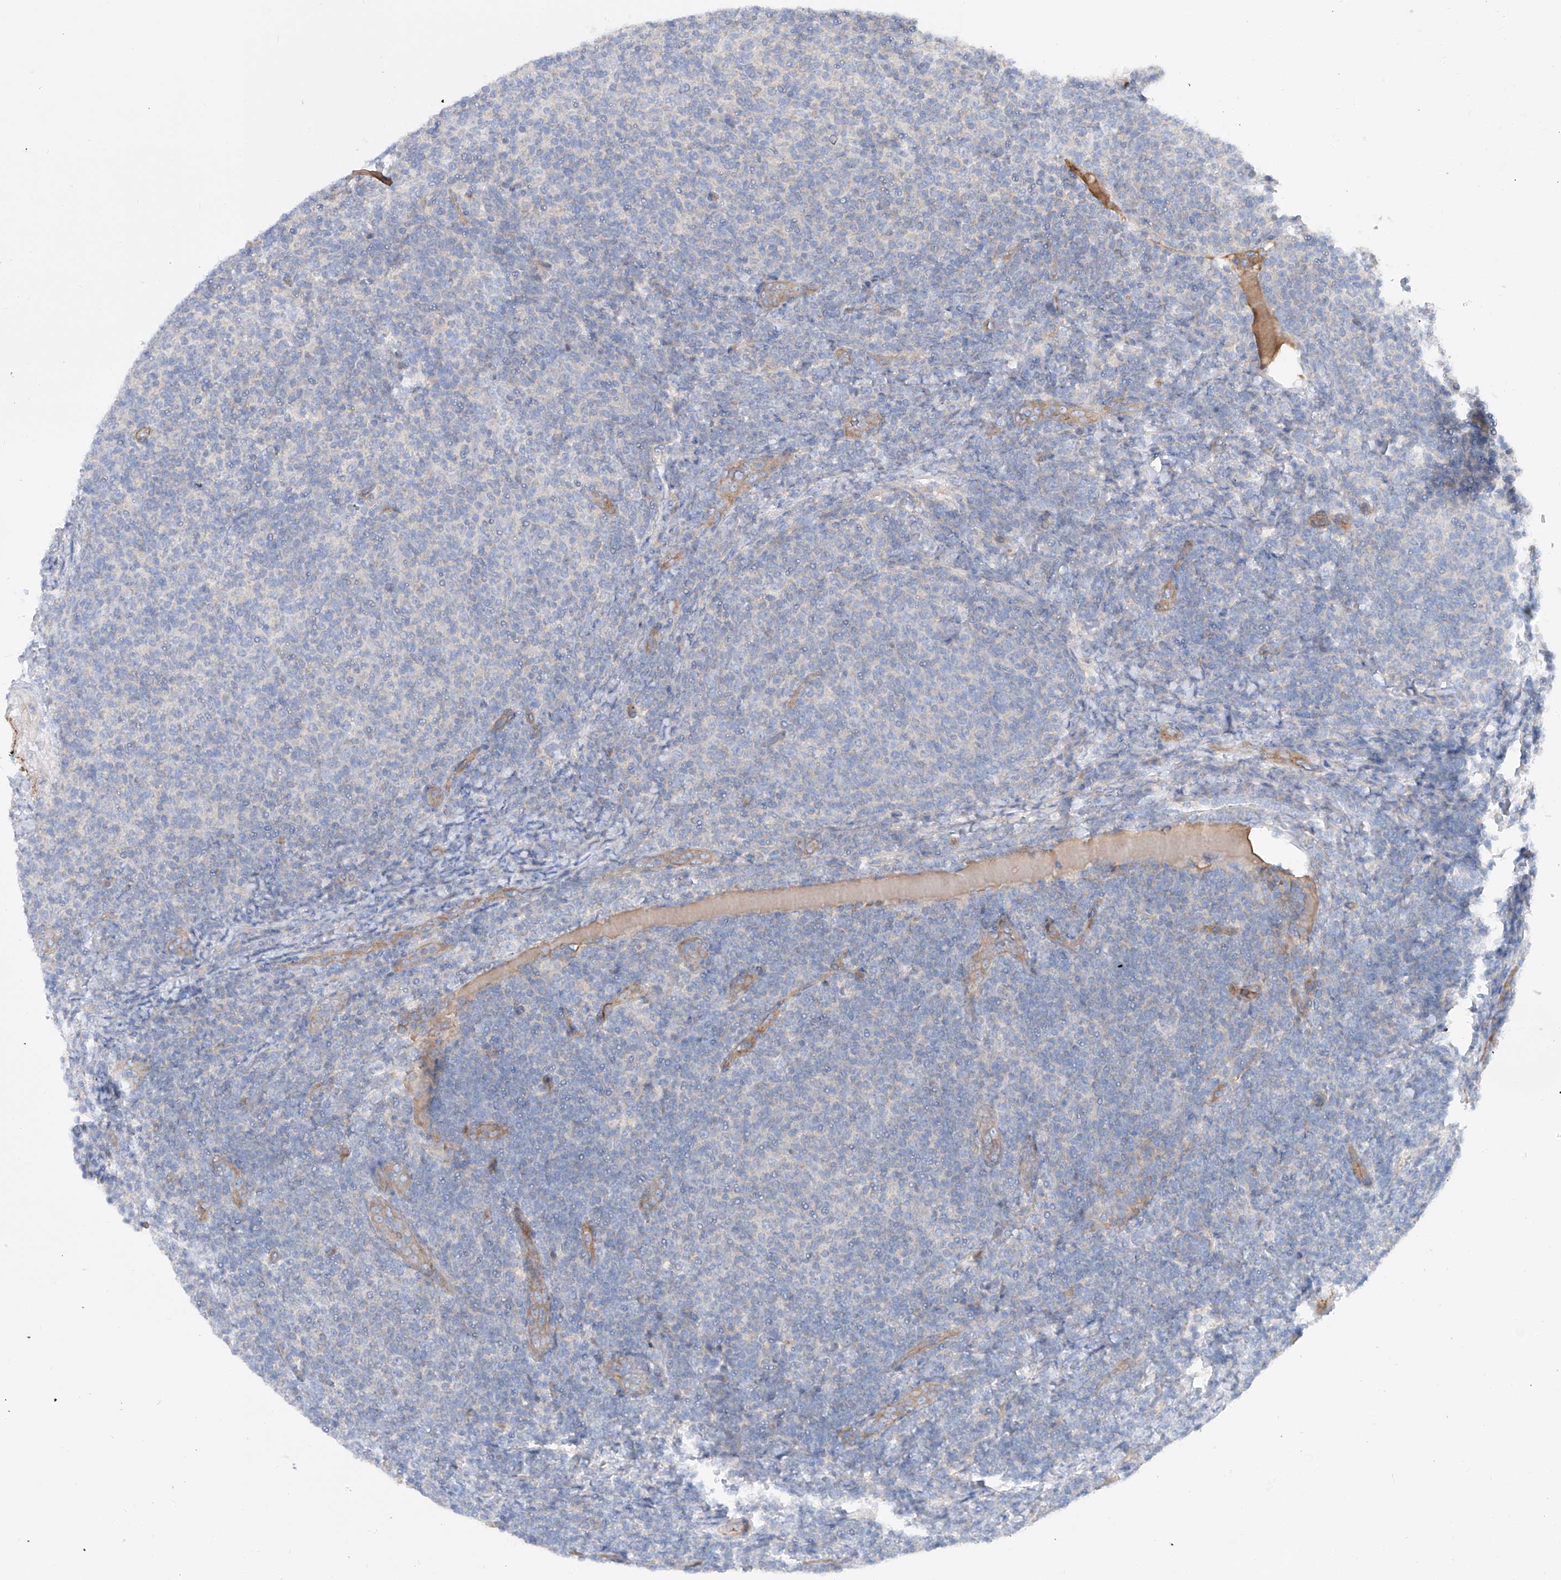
{"staining": {"intensity": "negative", "quantity": "none", "location": "none"}, "tissue": "lymphoma", "cell_type": "Tumor cells", "image_type": "cancer", "snomed": [{"axis": "morphology", "description": "Malignant lymphoma, non-Hodgkin's type, Low grade"}, {"axis": "topography", "description": "Lymph node"}], "caption": "Lymphoma stained for a protein using IHC shows no staining tumor cells.", "gene": "TMEM209", "patient": {"sex": "male", "age": 66}}